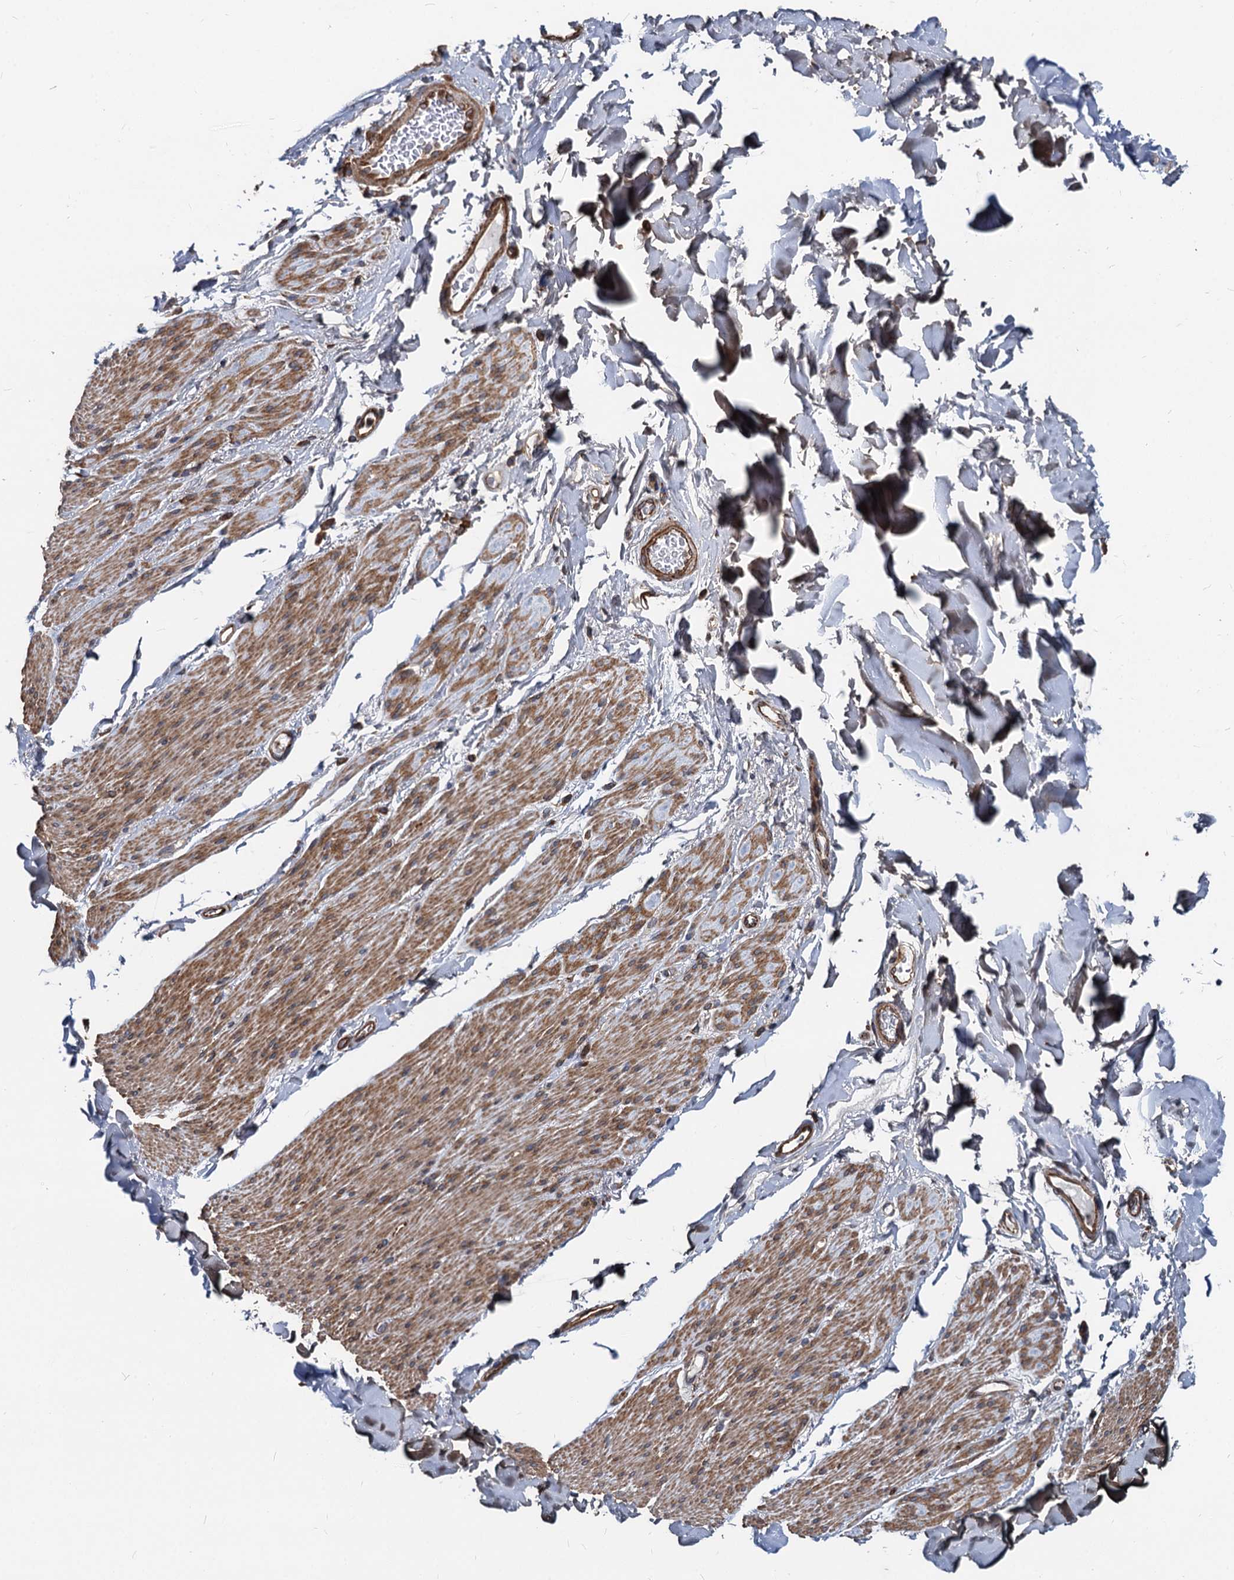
{"staining": {"intensity": "moderate", "quantity": ">75%", "location": "cytoplasmic/membranous"}, "tissue": "smooth muscle", "cell_type": "Smooth muscle cells", "image_type": "normal", "snomed": [{"axis": "morphology", "description": "Normal tissue, NOS"}, {"axis": "topography", "description": "Colon"}, {"axis": "topography", "description": "Peripheral nerve tissue"}], "caption": "Moderate cytoplasmic/membranous staining is identified in about >75% of smooth muscle cells in normal smooth muscle.", "gene": "STIM1", "patient": {"sex": "female", "age": 61}}